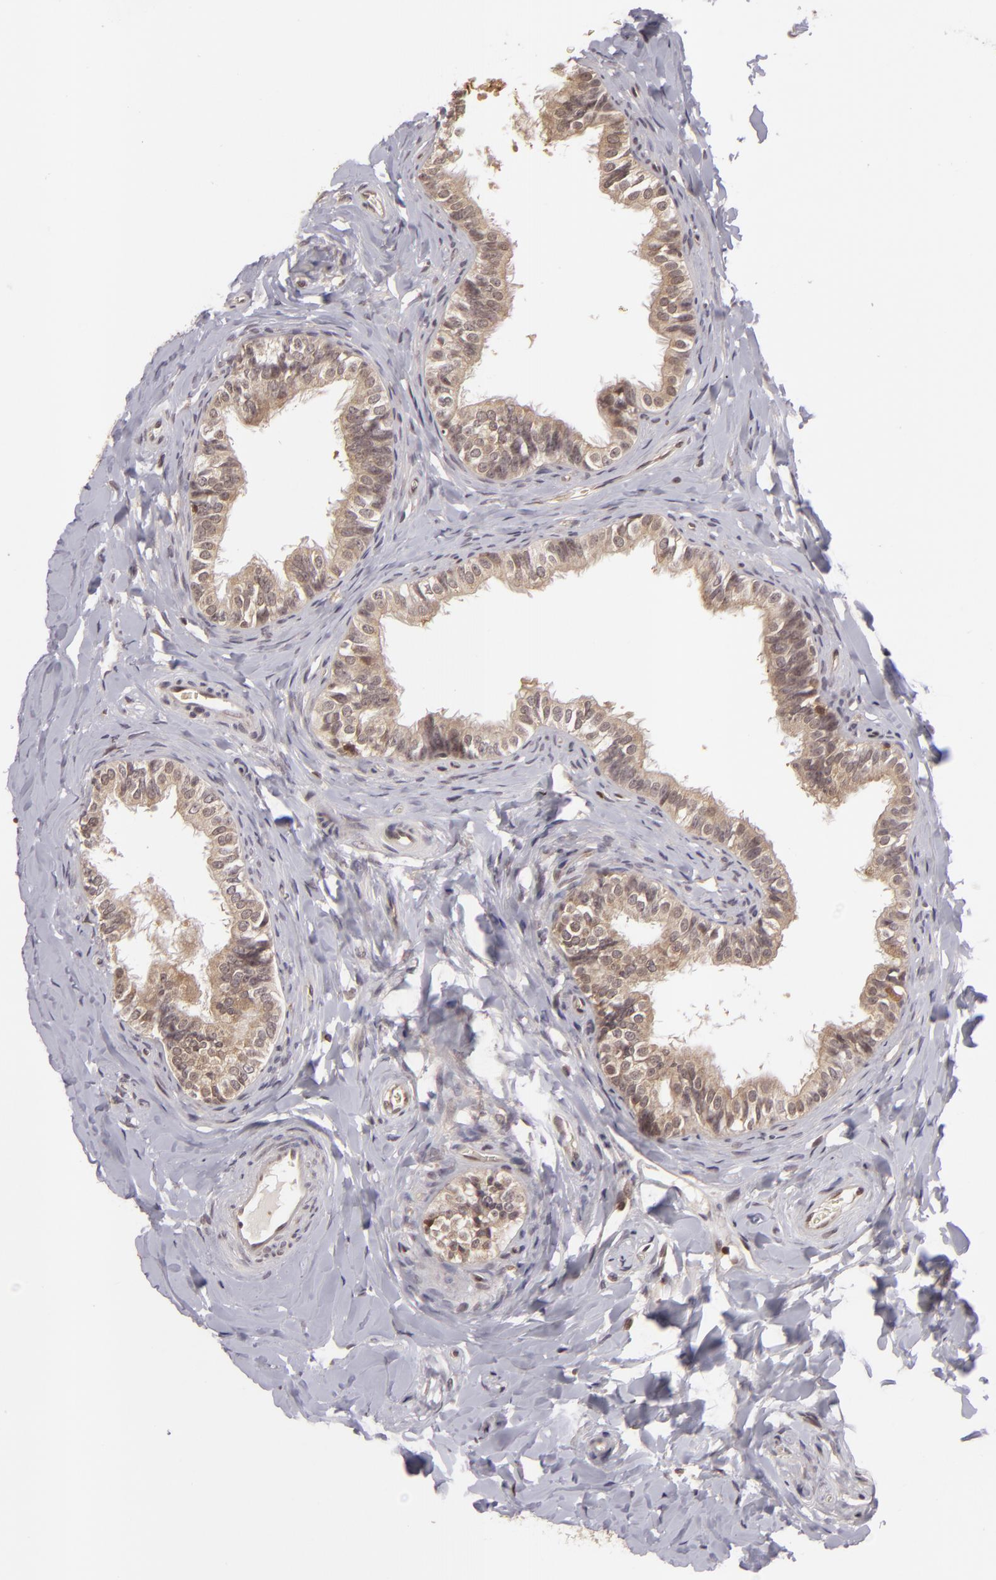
{"staining": {"intensity": "strong", "quantity": ">75%", "location": "cytoplasmic/membranous"}, "tissue": "epididymis", "cell_type": "Glandular cells", "image_type": "normal", "snomed": [{"axis": "morphology", "description": "Normal tissue, NOS"}, {"axis": "topography", "description": "Epididymis"}], "caption": "DAB immunohistochemical staining of benign human epididymis exhibits strong cytoplasmic/membranous protein positivity in about >75% of glandular cells.", "gene": "ZBTB33", "patient": {"sex": "male", "age": 26}}